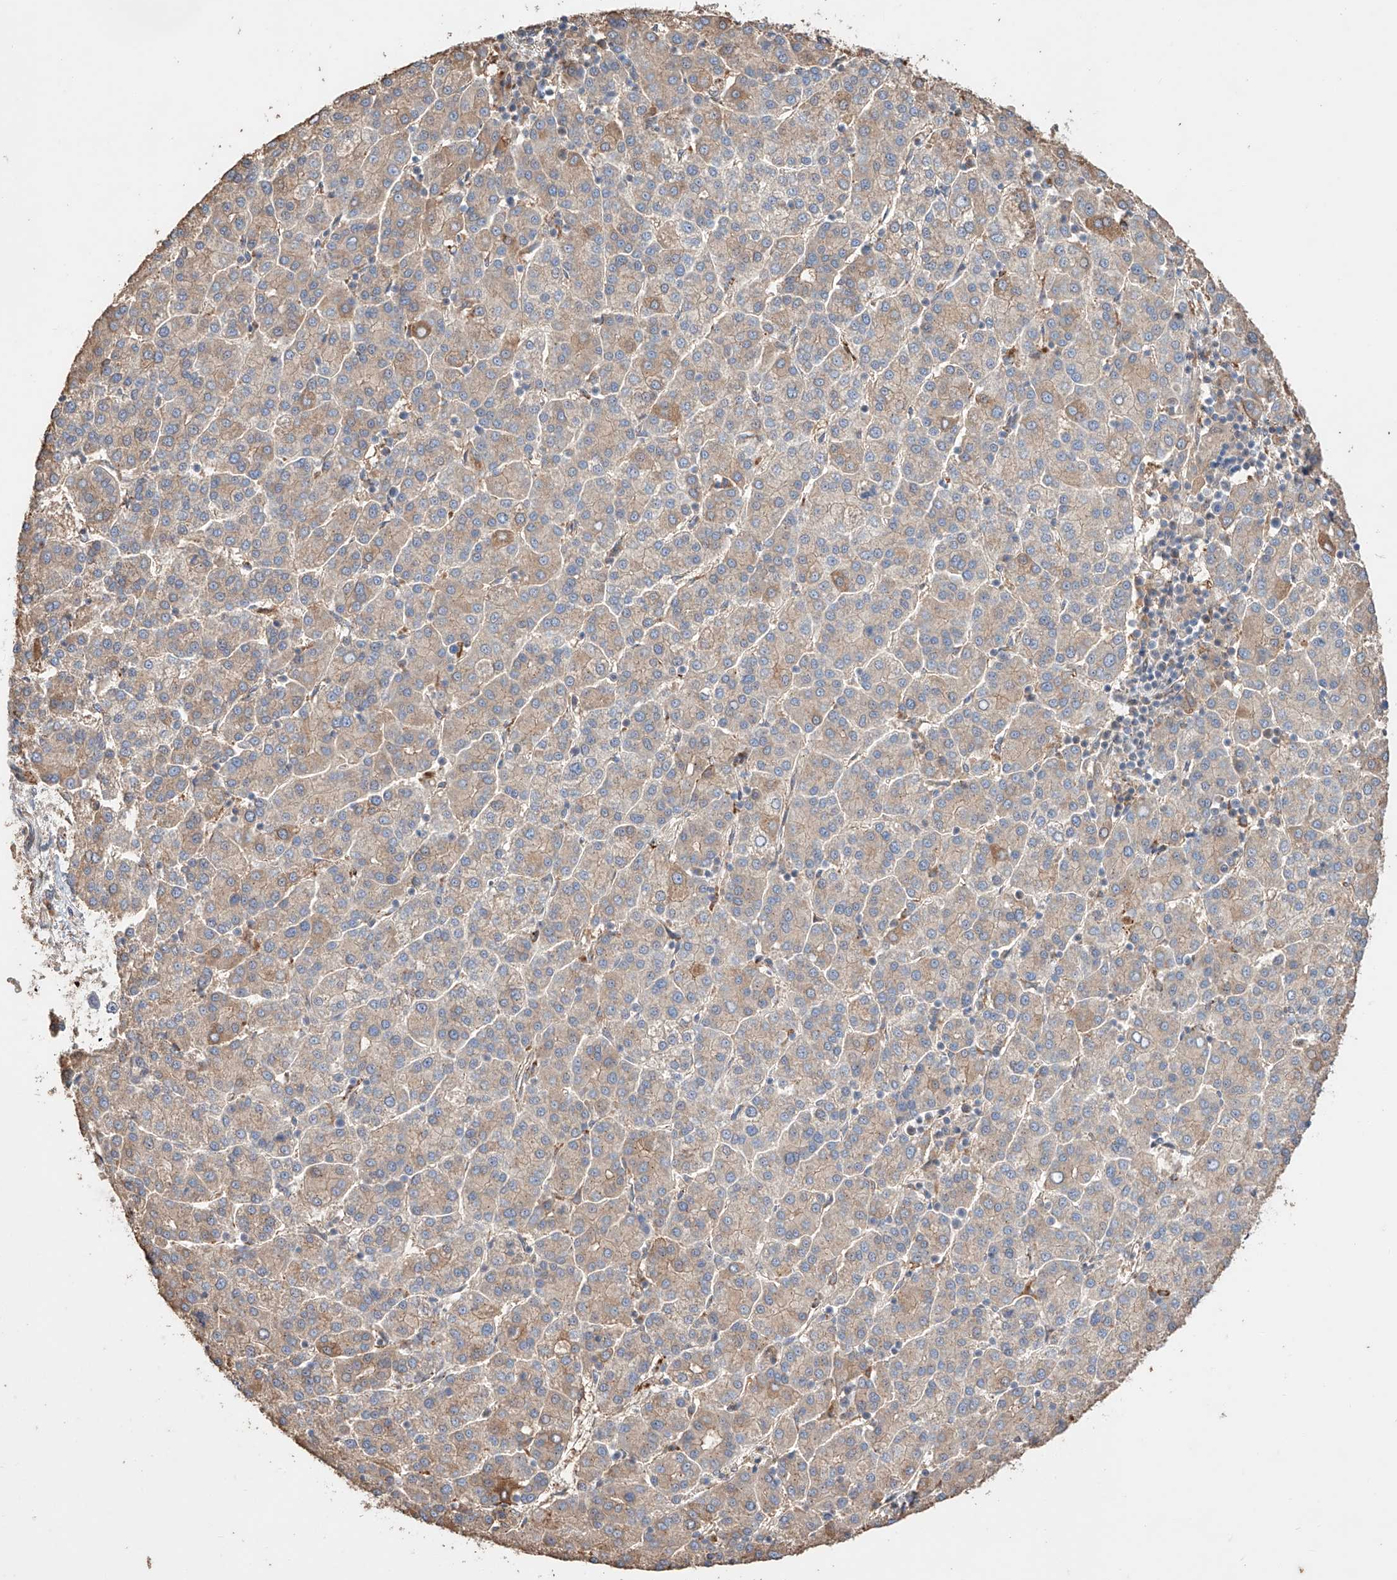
{"staining": {"intensity": "moderate", "quantity": "<25%", "location": "cytoplasmic/membranous"}, "tissue": "liver cancer", "cell_type": "Tumor cells", "image_type": "cancer", "snomed": [{"axis": "morphology", "description": "Carcinoma, Hepatocellular, NOS"}, {"axis": "topography", "description": "Liver"}], "caption": "Immunohistochemical staining of human liver cancer (hepatocellular carcinoma) reveals moderate cytoplasmic/membranous protein staining in about <25% of tumor cells.", "gene": "MOSPD1", "patient": {"sex": "female", "age": 58}}